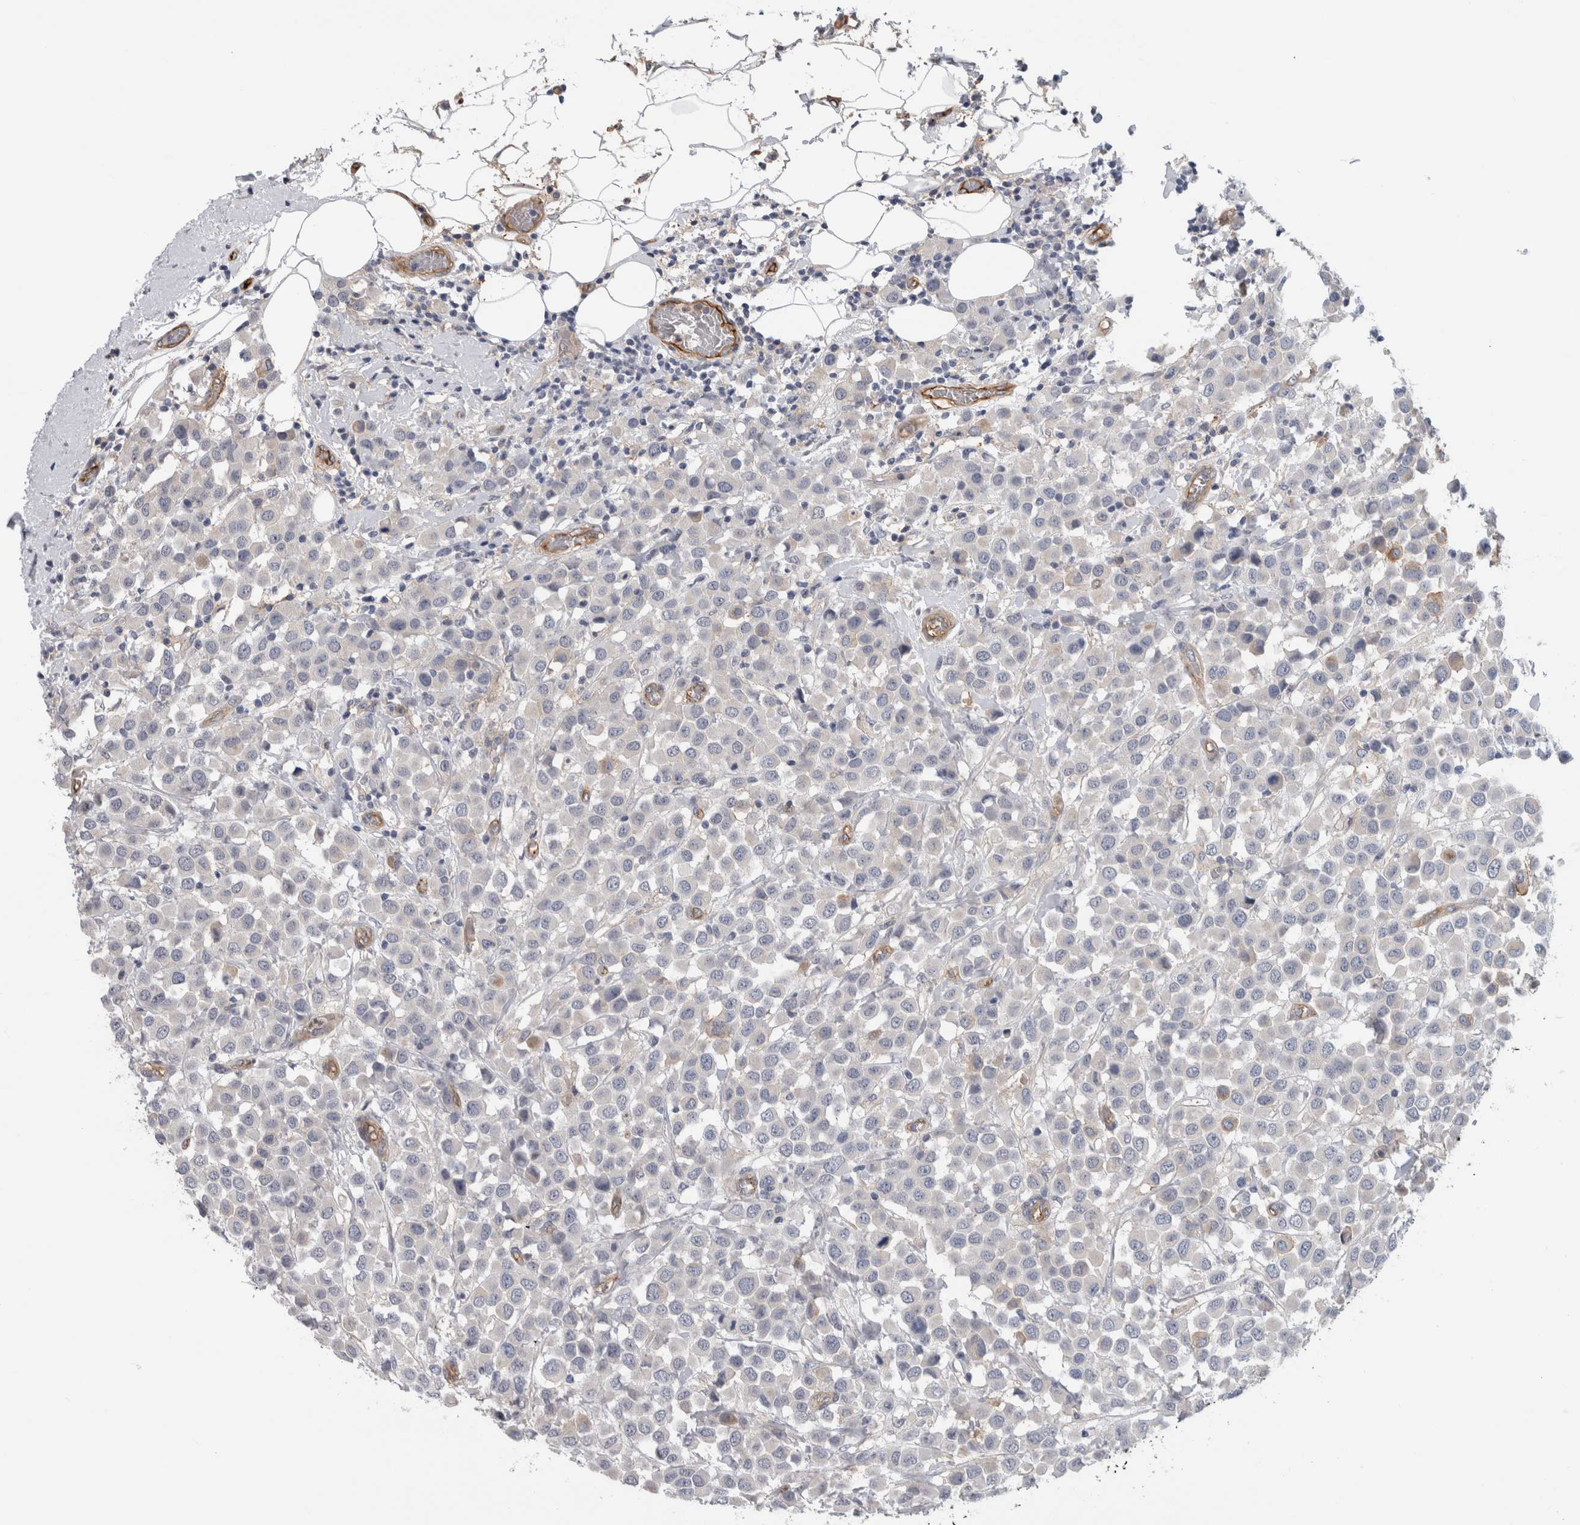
{"staining": {"intensity": "negative", "quantity": "none", "location": "none"}, "tissue": "breast cancer", "cell_type": "Tumor cells", "image_type": "cancer", "snomed": [{"axis": "morphology", "description": "Duct carcinoma"}, {"axis": "topography", "description": "Breast"}], "caption": "Tumor cells are negative for brown protein staining in breast cancer.", "gene": "CD59", "patient": {"sex": "female", "age": 61}}